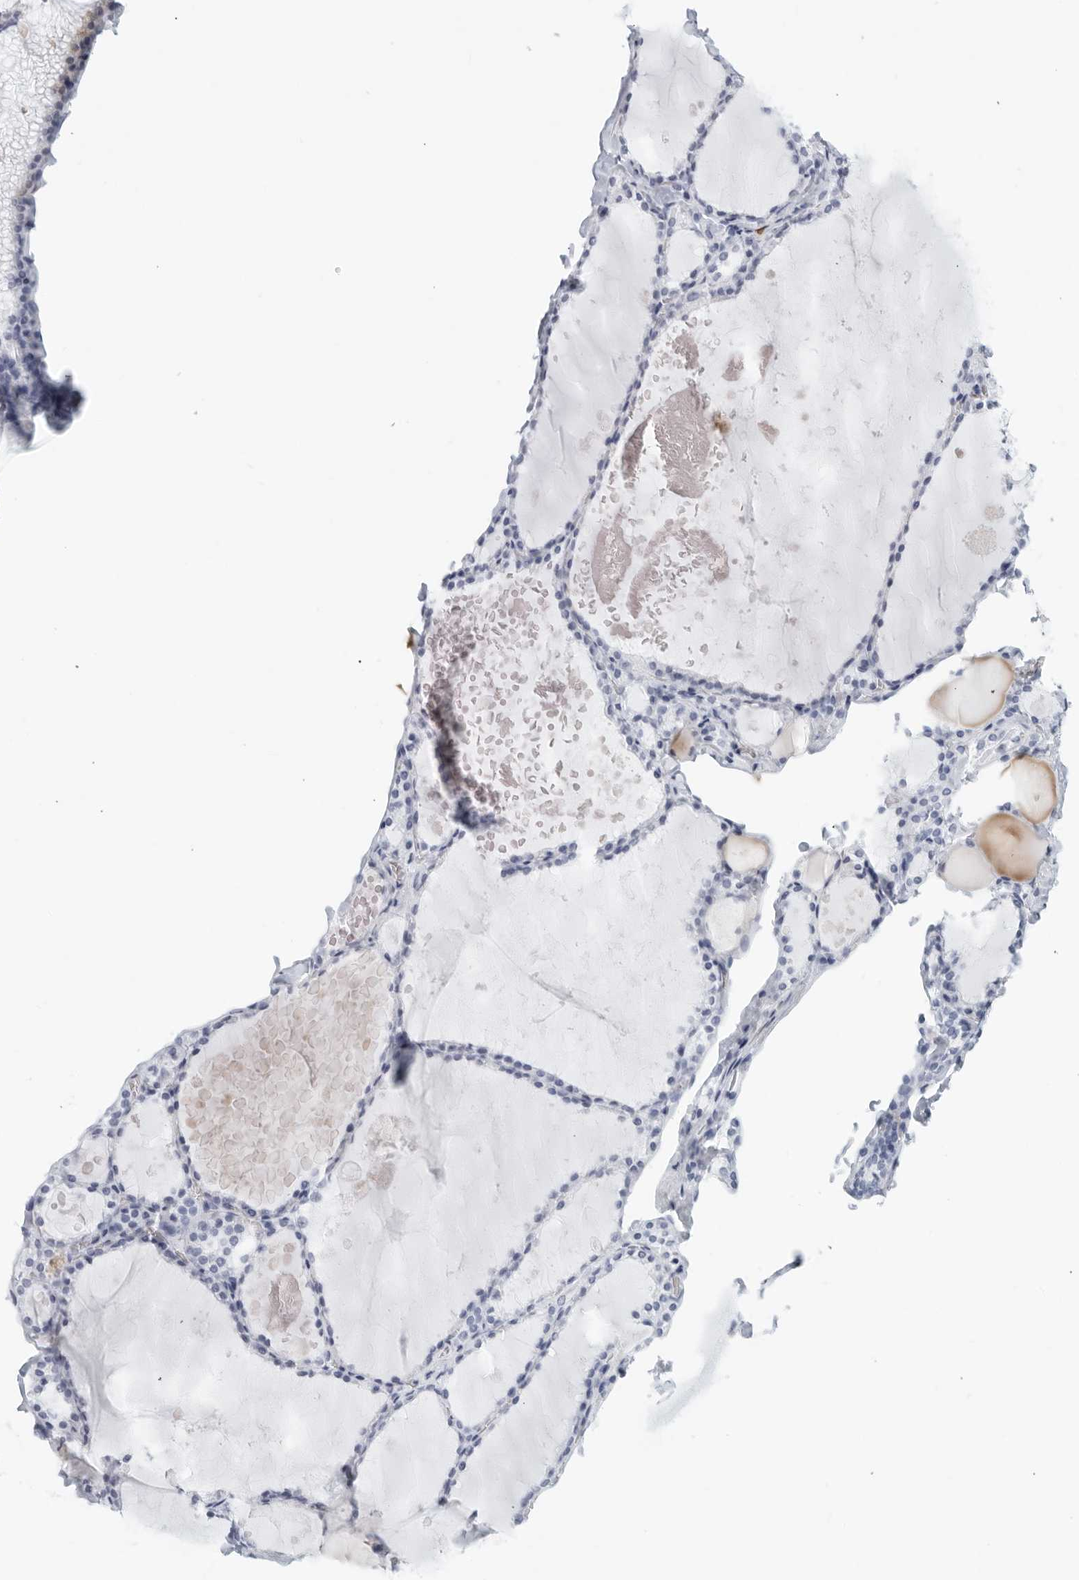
{"staining": {"intensity": "negative", "quantity": "none", "location": "none"}, "tissue": "thyroid gland", "cell_type": "Glandular cells", "image_type": "normal", "snomed": [{"axis": "morphology", "description": "Normal tissue, NOS"}, {"axis": "topography", "description": "Thyroid gland"}], "caption": "An IHC histopathology image of benign thyroid gland is shown. There is no staining in glandular cells of thyroid gland. (DAB (3,3'-diaminobenzidine) immunohistochemistry, high magnification).", "gene": "FGG", "patient": {"sex": "male", "age": 56}}